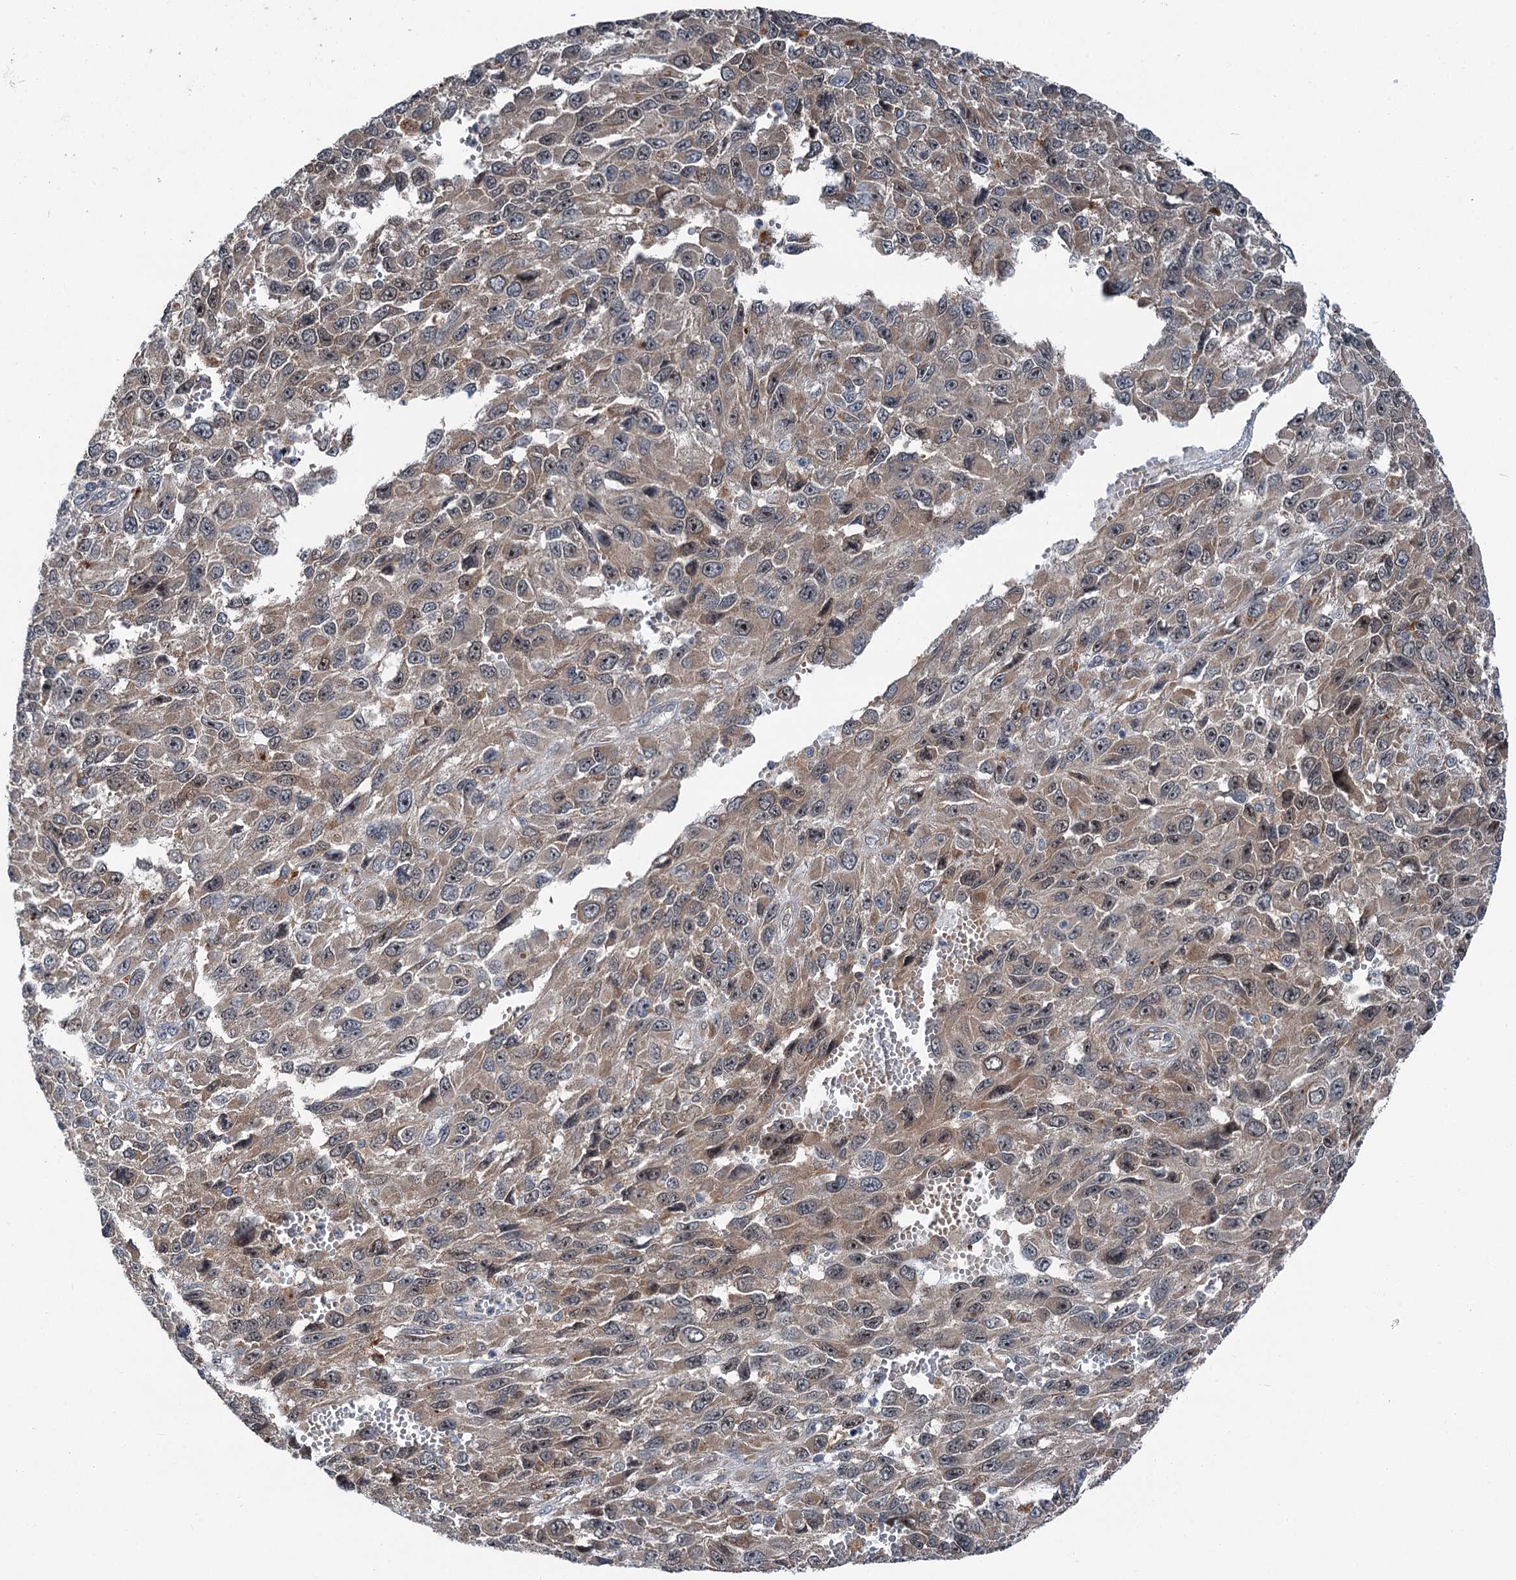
{"staining": {"intensity": "moderate", "quantity": "<25%", "location": "nuclear"}, "tissue": "melanoma", "cell_type": "Tumor cells", "image_type": "cancer", "snomed": [{"axis": "morphology", "description": "Normal tissue, NOS"}, {"axis": "morphology", "description": "Malignant melanoma, NOS"}, {"axis": "topography", "description": "Skin"}], "caption": "Moderate nuclear protein positivity is identified in about <25% of tumor cells in melanoma.", "gene": "POLR1D", "patient": {"sex": "female", "age": 96}}